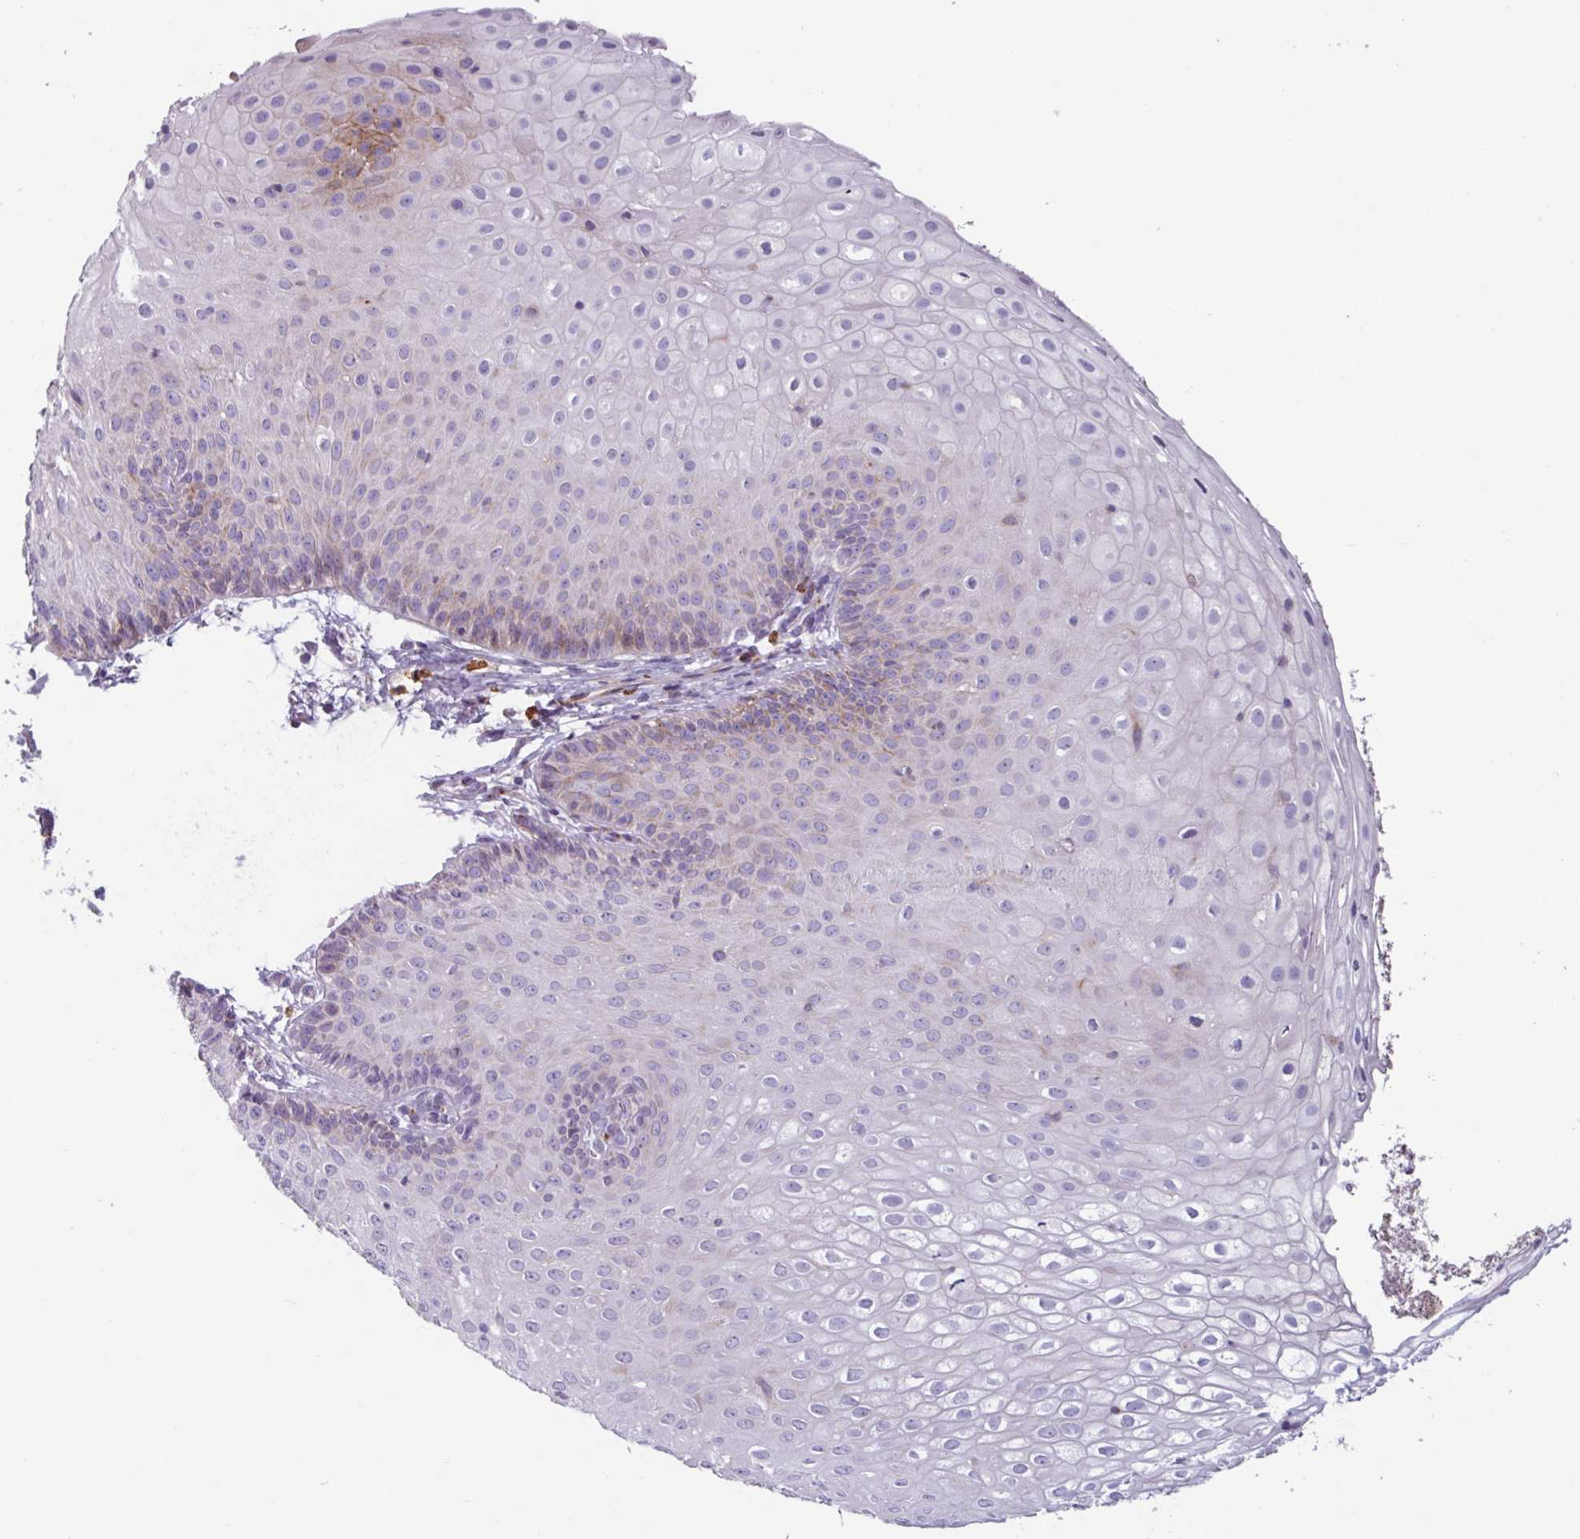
{"staining": {"intensity": "moderate", "quantity": "<25%", "location": "cytoplasmic/membranous"}, "tissue": "skin", "cell_type": "Epidermal cells", "image_type": "normal", "snomed": [{"axis": "morphology", "description": "Normal tissue, NOS"}, {"axis": "topography", "description": "Anal"}], "caption": "This micrograph shows immunohistochemistry (IHC) staining of unremarkable skin, with low moderate cytoplasmic/membranous expression in approximately <25% of epidermal cells.", "gene": "ADGRE1", "patient": {"sex": "male", "age": 80}}